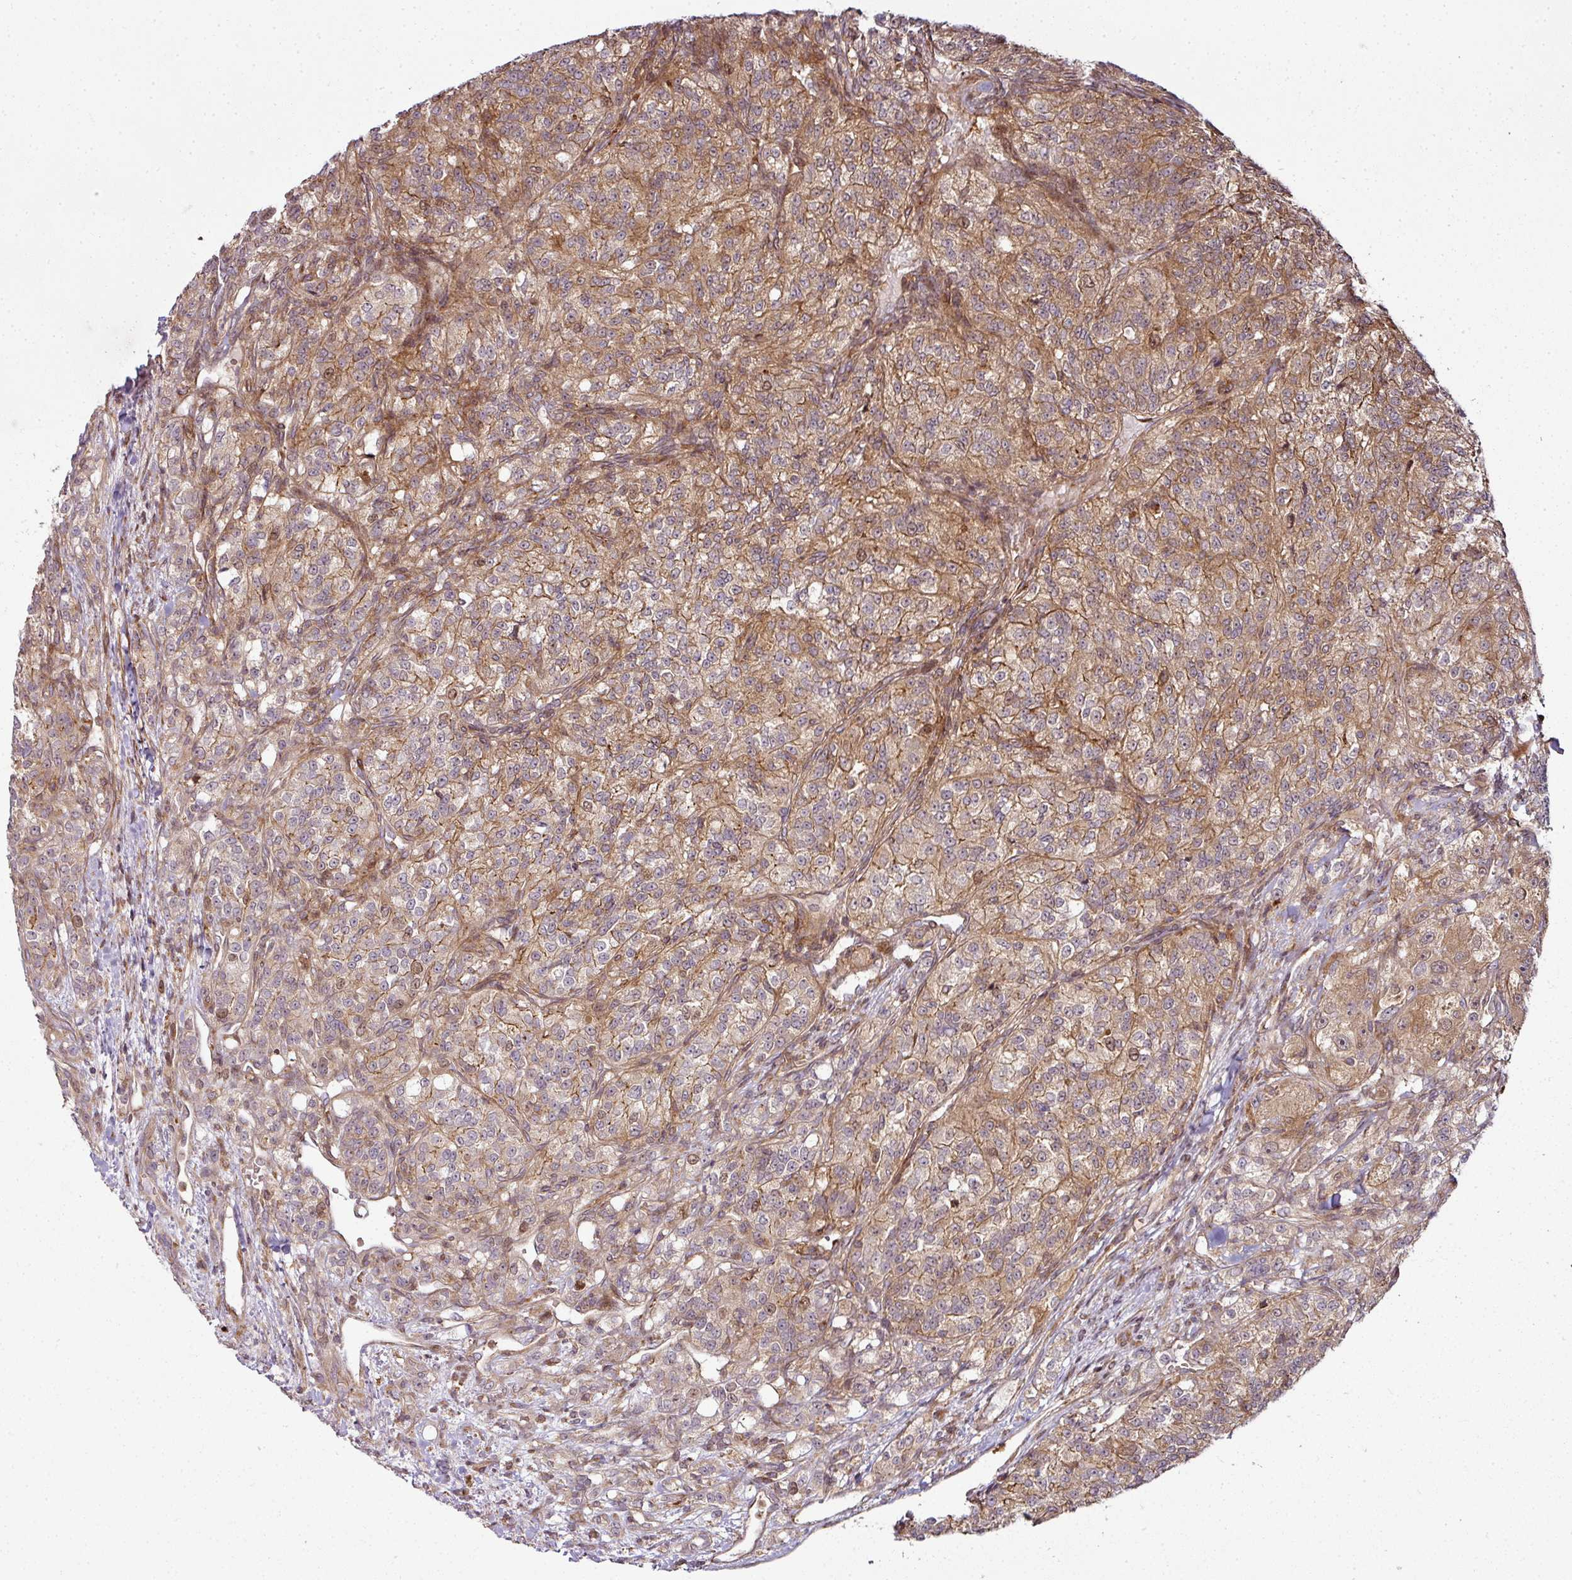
{"staining": {"intensity": "weak", "quantity": ">75%", "location": "cytoplasmic/membranous,nuclear"}, "tissue": "renal cancer", "cell_type": "Tumor cells", "image_type": "cancer", "snomed": [{"axis": "morphology", "description": "Adenocarcinoma, NOS"}, {"axis": "topography", "description": "Kidney"}], "caption": "Immunohistochemical staining of renal cancer (adenocarcinoma) reveals low levels of weak cytoplasmic/membranous and nuclear protein positivity in approximately >75% of tumor cells. (DAB = brown stain, brightfield microscopy at high magnification).", "gene": "ATAT1", "patient": {"sex": "female", "age": 63}}